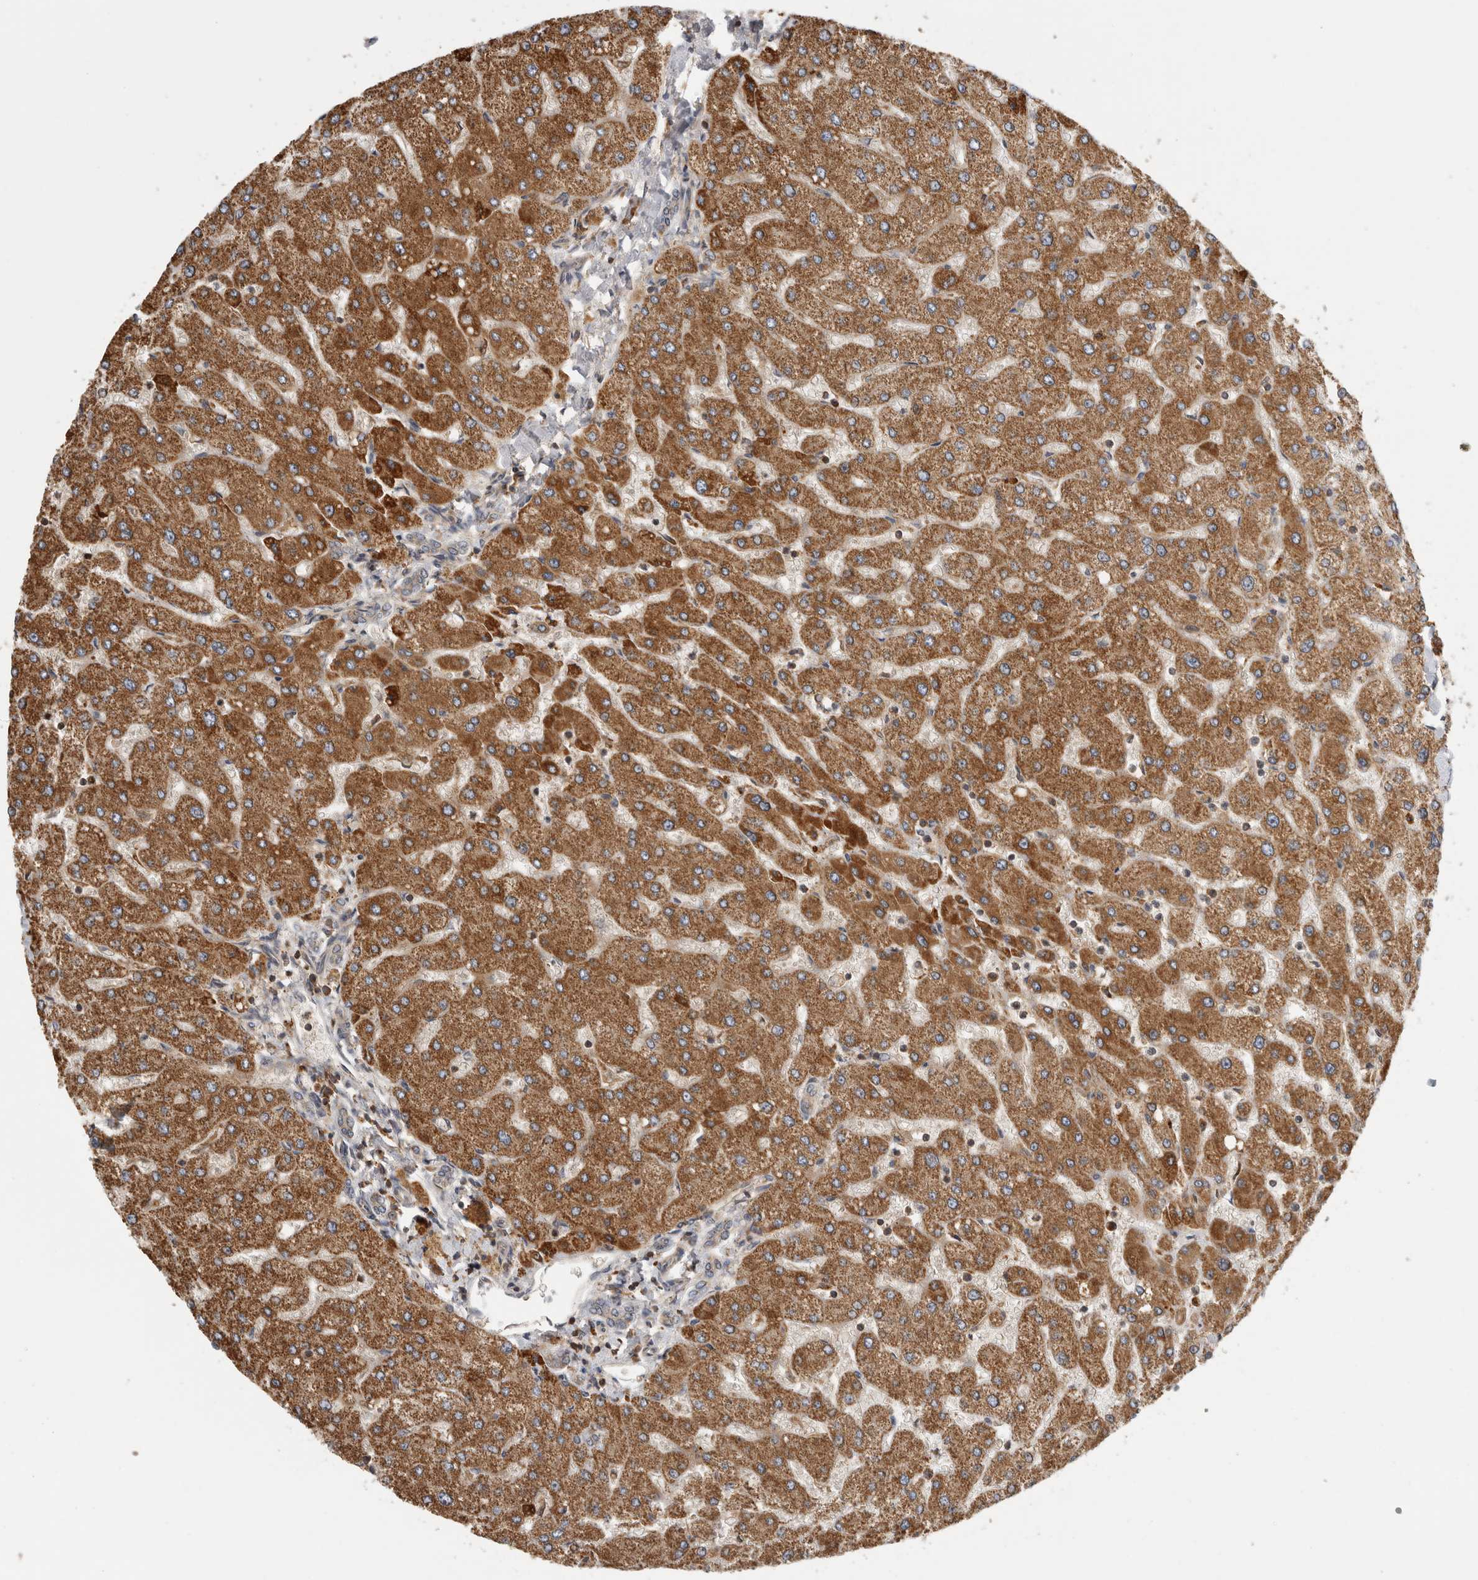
{"staining": {"intensity": "negative", "quantity": "none", "location": "none"}, "tissue": "liver", "cell_type": "Cholangiocytes", "image_type": "normal", "snomed": [{"axis": "morphology", "description": "Normal tissue, NOS"}, {"axis": "topography", "description": "Liver"}], "caption": "This is an IHC photomicrograph of normal liver. There is no staining in cholangiocytes.", "gene": "GRIK2", "patient": {"sex": "male", "age": 55}}